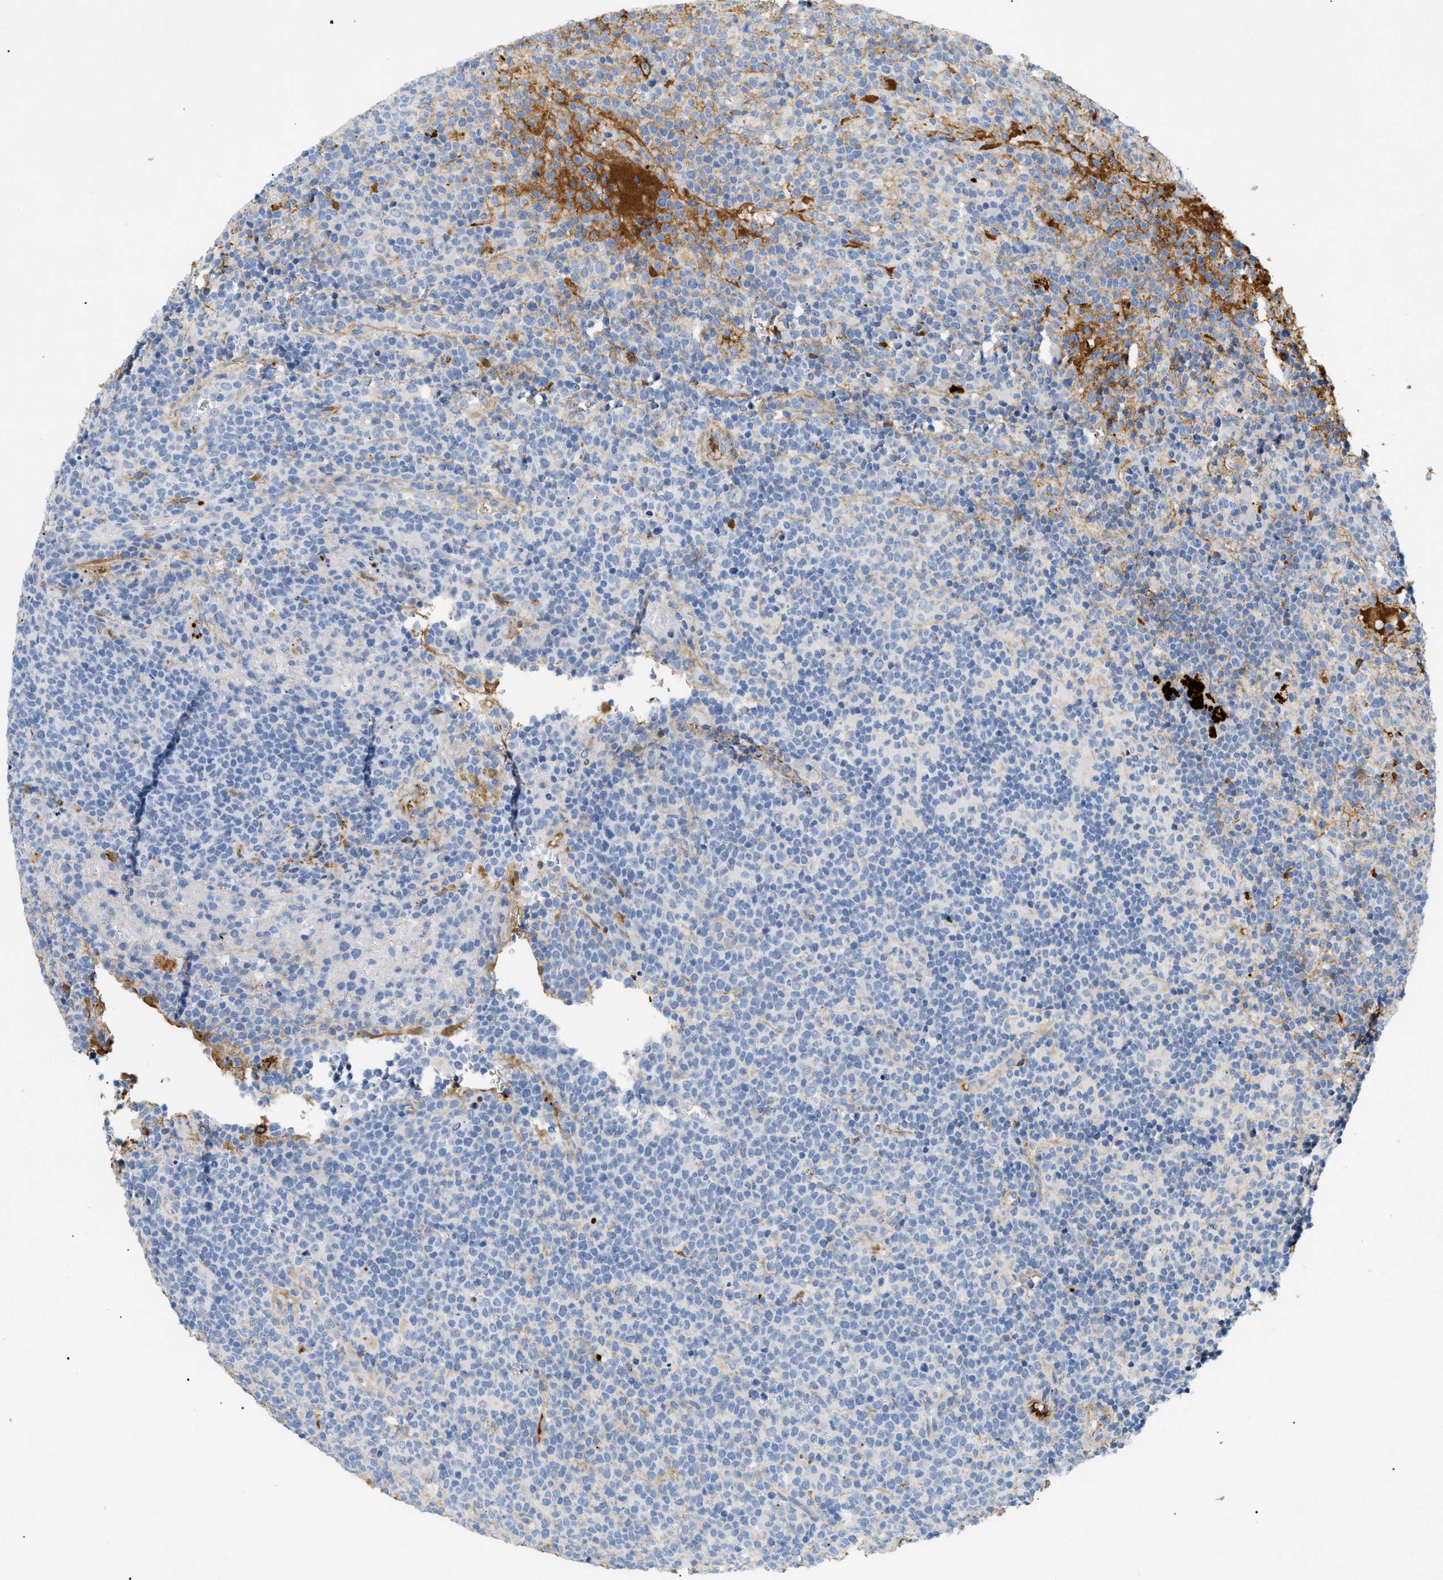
{"staining": {"intensity": "moderate", "quantity": "<25%", "location": "cytoplasmic/membranous"}, "tissue": "lymphoma", "cell_type": "Tumor cells", "image_type": "cancer", "snomed": [{"axis": "morphology", "description": "Malignant lymphoma, non-Hodgkin's type, High grade"}, {"axis": "topography", "description": "Lymph node"}], "caption": "Protein expression analysis of human malignant lymphoma, non-Hodgkin's type (high-grade) reveals moderate cytoplasmic/membranous expression in about <25% of tumor cells.", "gene": "CFH", "patient": {"sex": "male", "age": 61}}